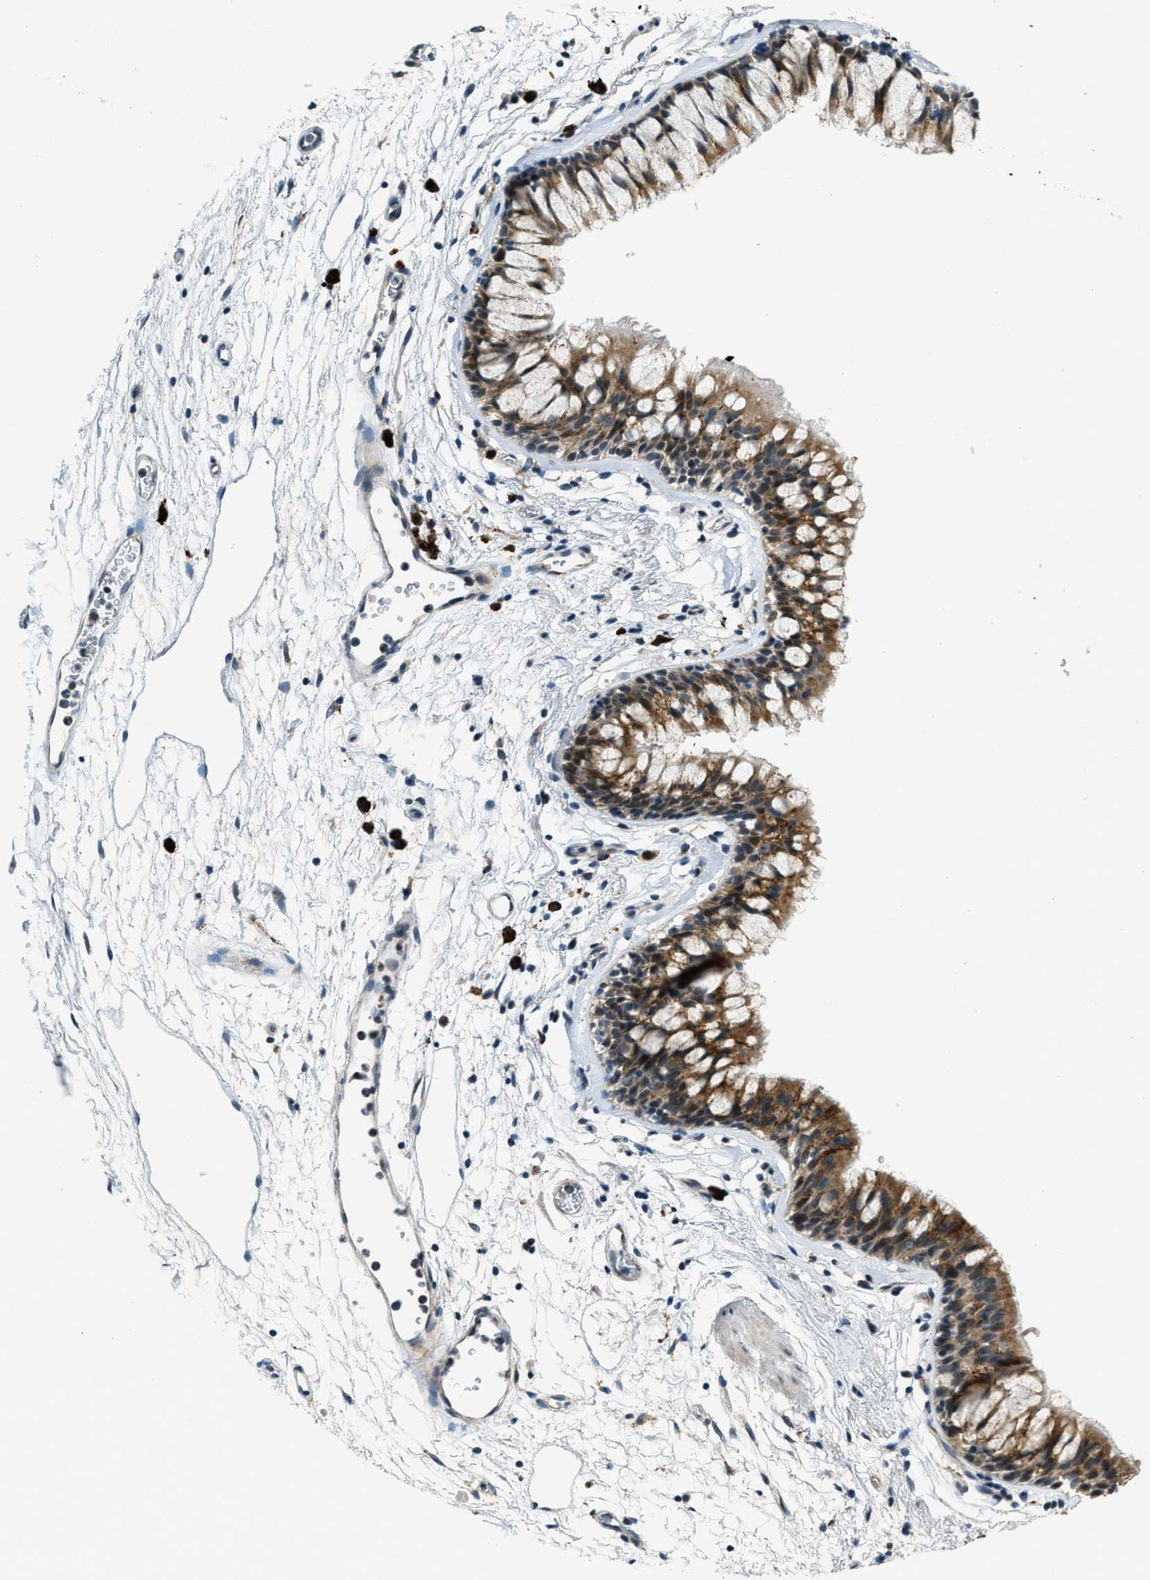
{"staining": {"intensity": "moderate", "quantity": ">75%", "location": "cytoplasmic/membranous"}, "tissue": "bronchus", "cell_type": "Respiratory epithelial cells", "image_type": "normal", "snomed": [{"axis": "morphology", "description": "Normal tissue, NOS"}, {"axis": "topography", "description": "Cartilage tissue"}, {"axis": "topography", "description": "Bronchus"}], "caption": "Immunohistochemical staining of normal bronchus demonstrates >75% levels of moderate cytoplasmic/membranous protein positivity in approximately >75% of respiratory epithelial cells.", "gene": "HERC2", "patient": {"sex": "female", "age": 53}}